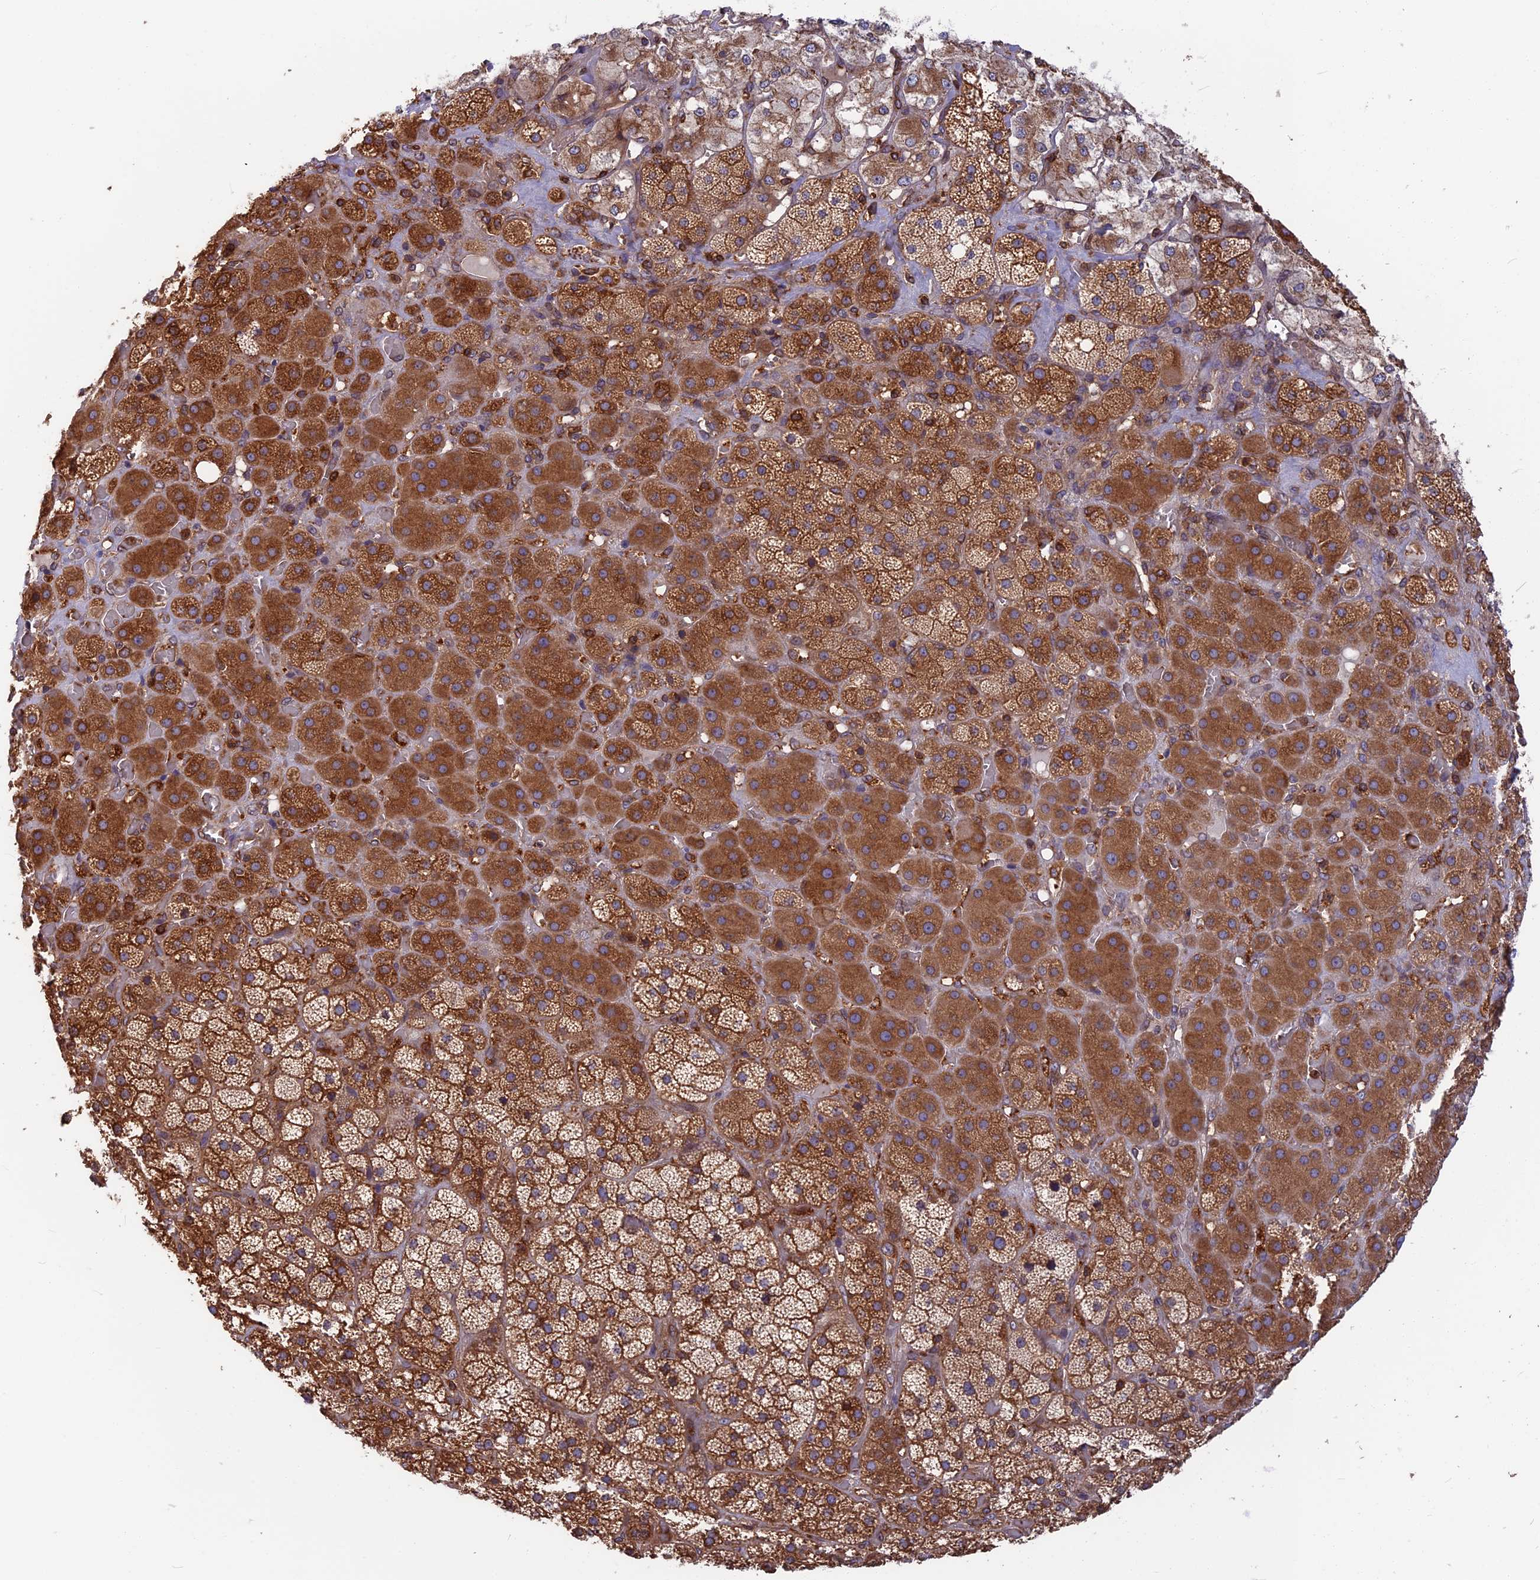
{"staining": {"intensity": "strong", "quantity": ">75%", "location": "cytoplasmic/membranous"}, "tissue": "adrenal gland", "cell_type": "Glandular cells", "image_type": "normal", "snomed": [{"axis": "morphology", "description": "Normal tissue, NOS"}, {"axis": "topography", "description": "Adrenal gland"}], "caption": "Immunohistochemistry (DAB) staining of normal adrenal gland shows strong cytoplasmic/membranous protein positivity in about >75% of glandular cells.", "gene": "WDR1", "patient": {"sex": "male", "age": 57}}